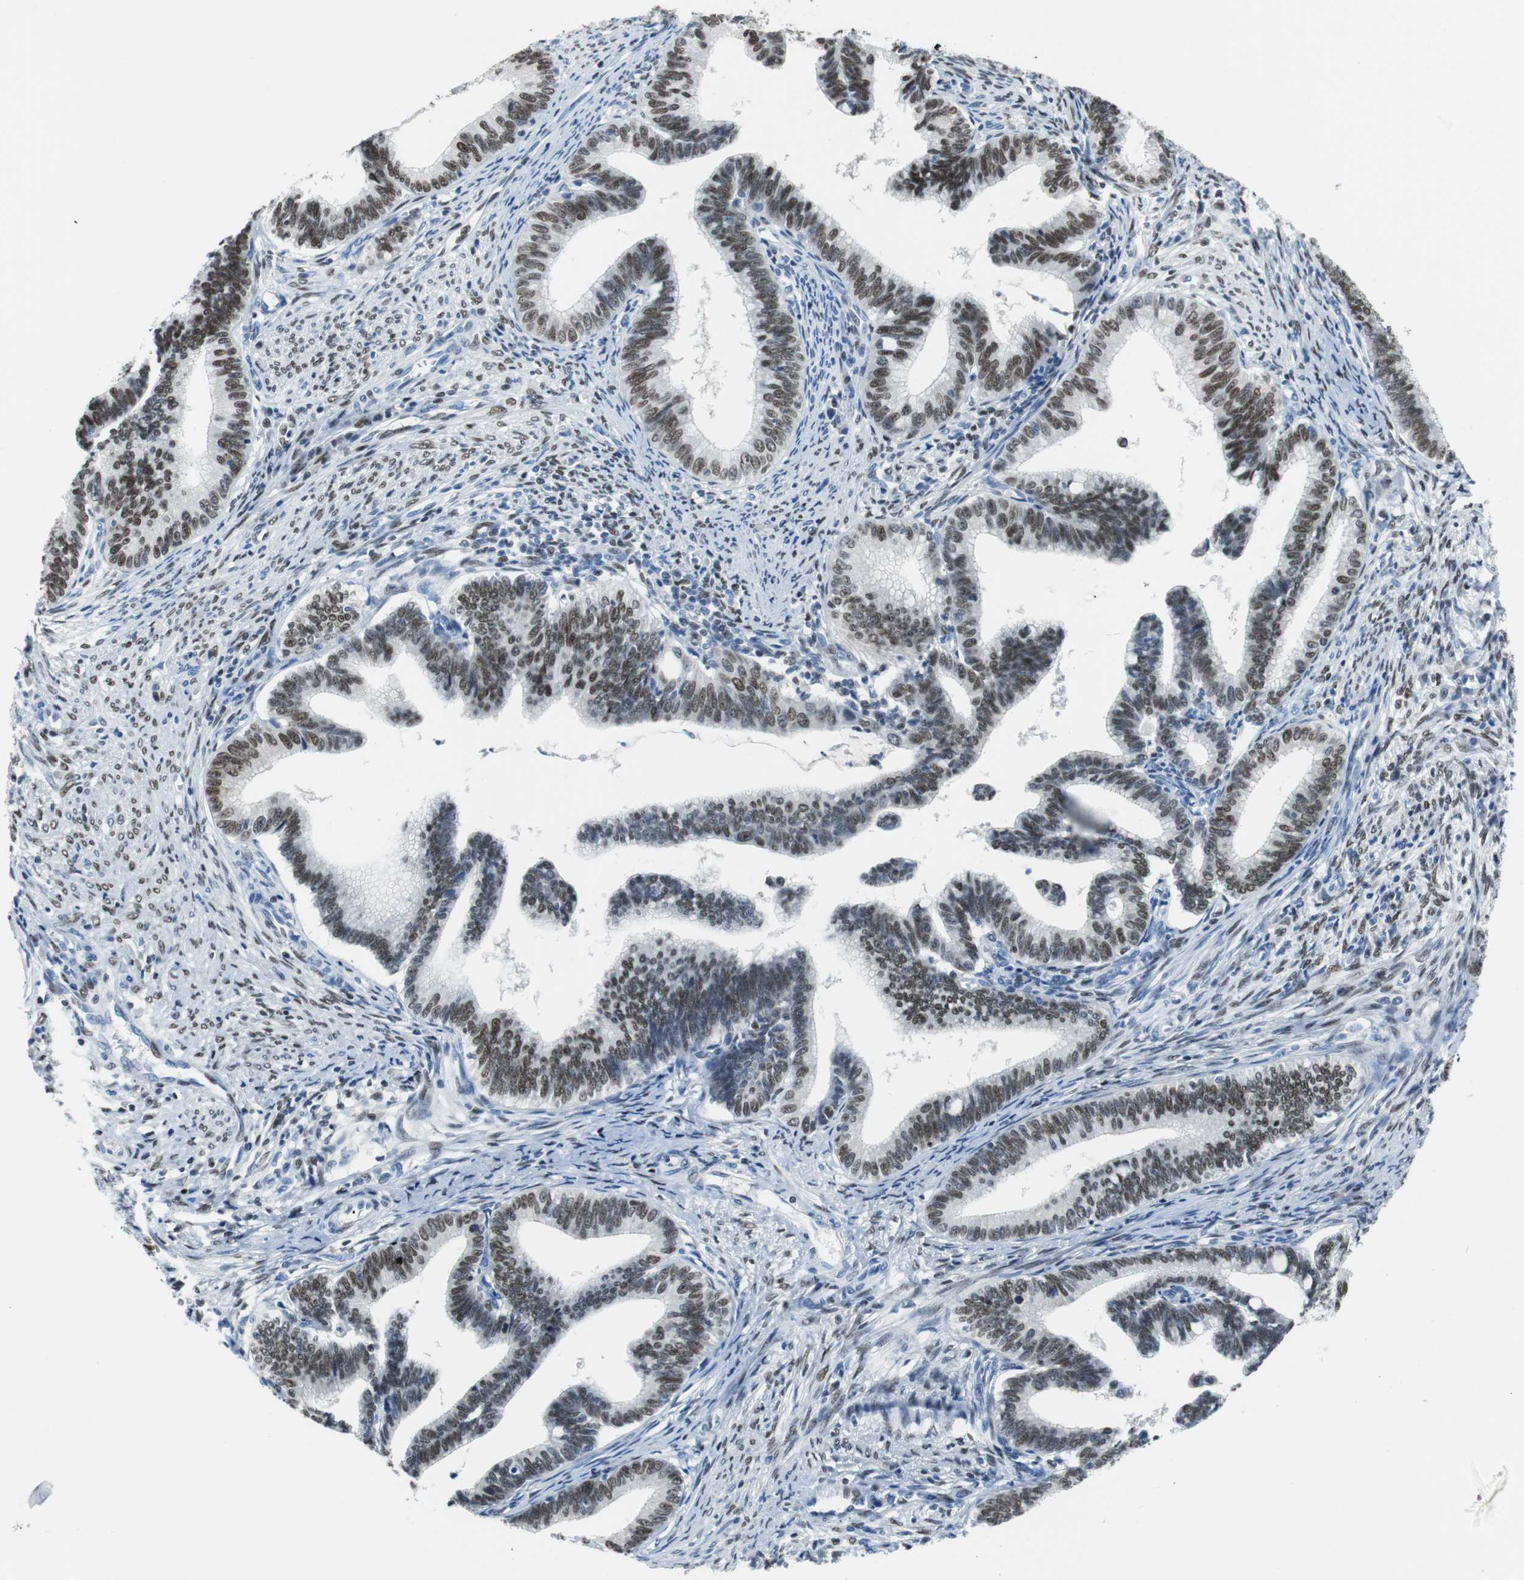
{"staining": {"intensity": "moderate", "quantity": ">75%", "location": "nuclear"}, "tissue": "cervical cancer", "cell_type": "Tumor cells", "image_type": "cancer", "snomed": [{"axis": "morphology", "description": "Adenocarcinoma, NOS"}, {"axis": "topography", "description": "Cervix"}], "caption": "Tumor cells exhibit medium levels of moderate nuclear expression in approximately >75% of cells in cervical cancer.", "gene": "JUN", "patient": {"sex": "female", "age": 36}}